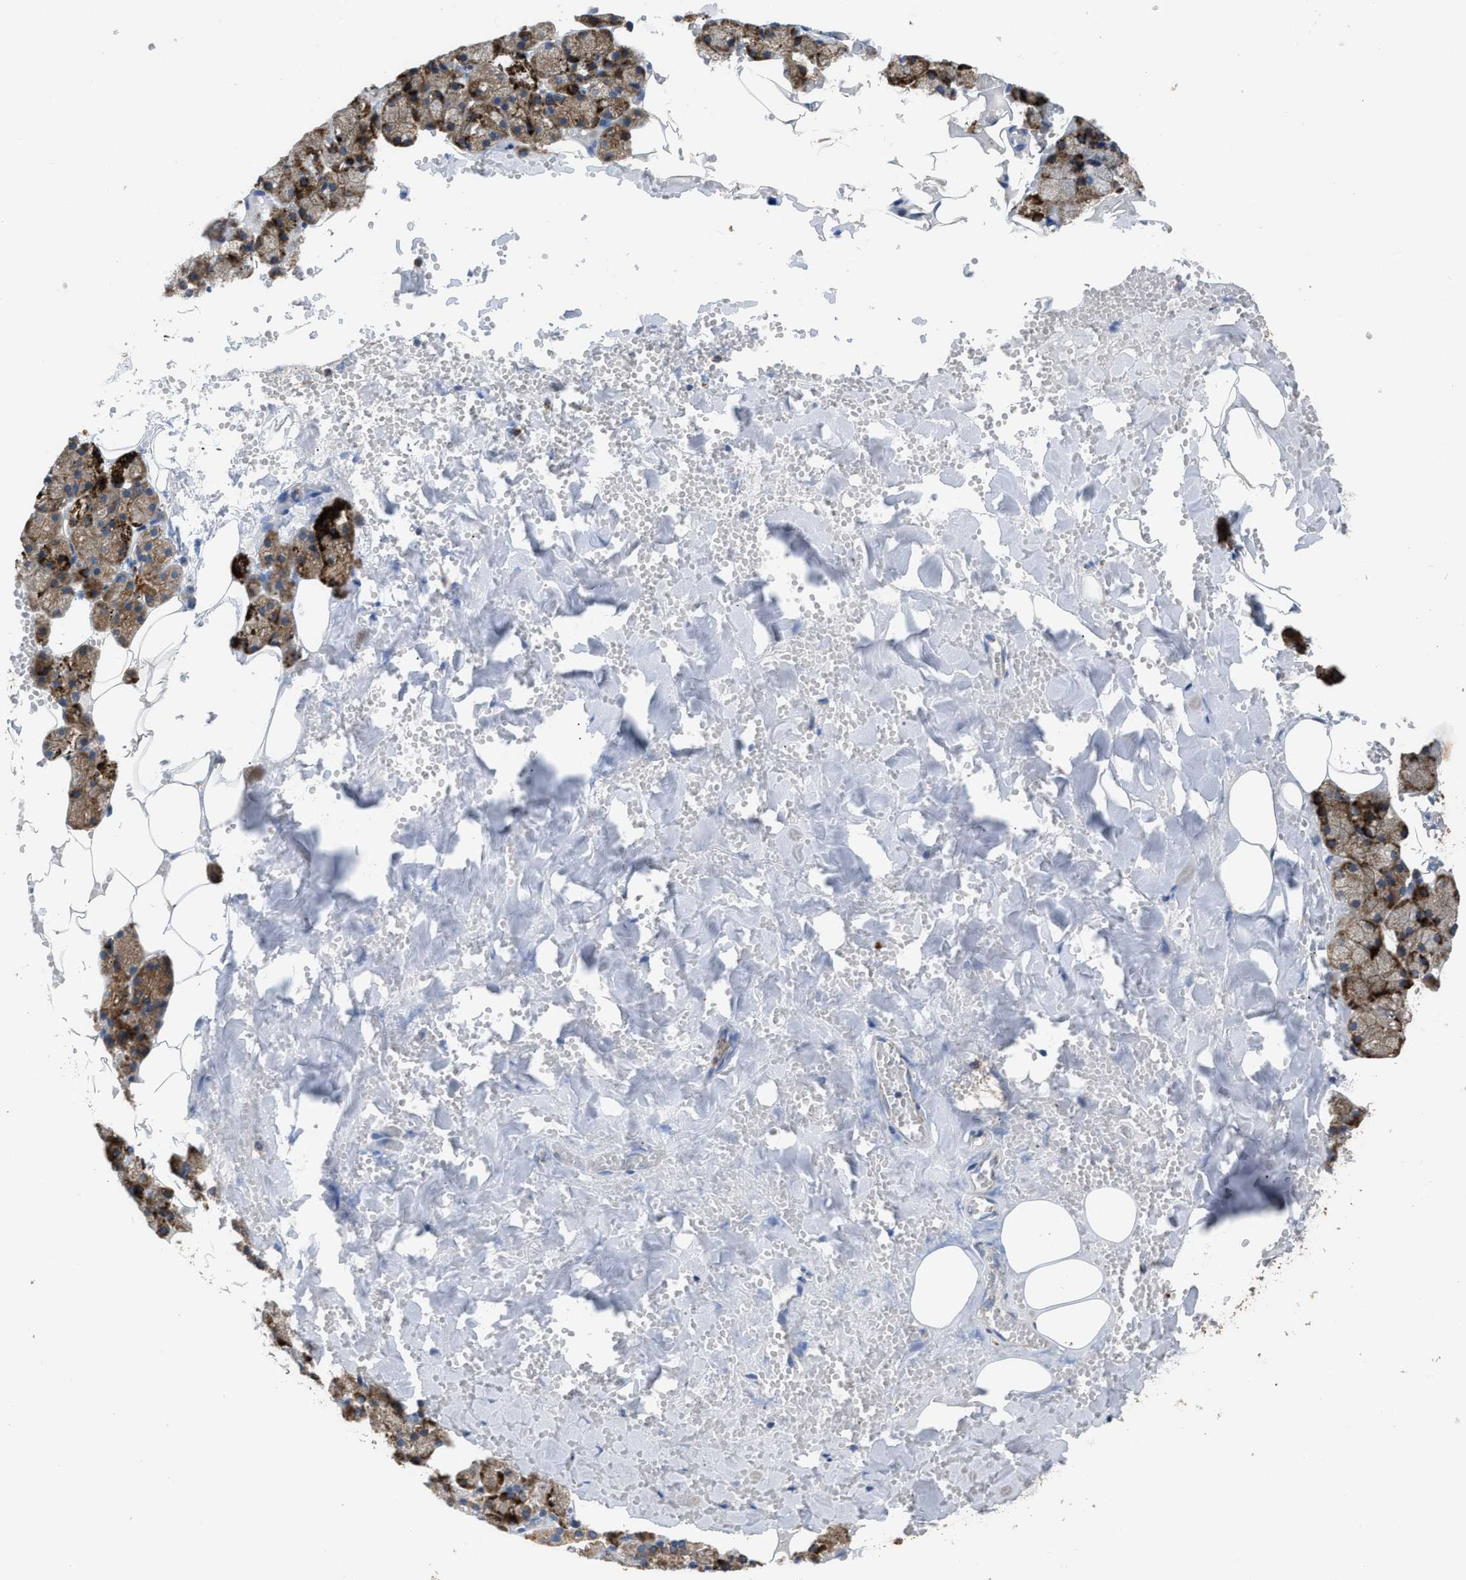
{"staining": {"intensity": "moderate", "quantity": ">75%", "location": "cytoplasmic/membranous"}, "tissue": "salivary gland", "cell_type": "Glandular cells", "image_type": "normal", "snomed": [{"axis": "morphology", "description": "Normal tissue, NOS"}, {"axis": "topography", "description": "Salivary gland"}], "caption": "A medium amount of moderate cytoplasmic/membranous staining is identified in approximately >75% of glandular cells in benign salivary gland. The protein of interest is stained brown, and the nuclei are stained in blue (DAB IHC with brightfield microscopy, high magnification).", "gene": "AK2", "patient": {"sex": "male", "age": 62}}